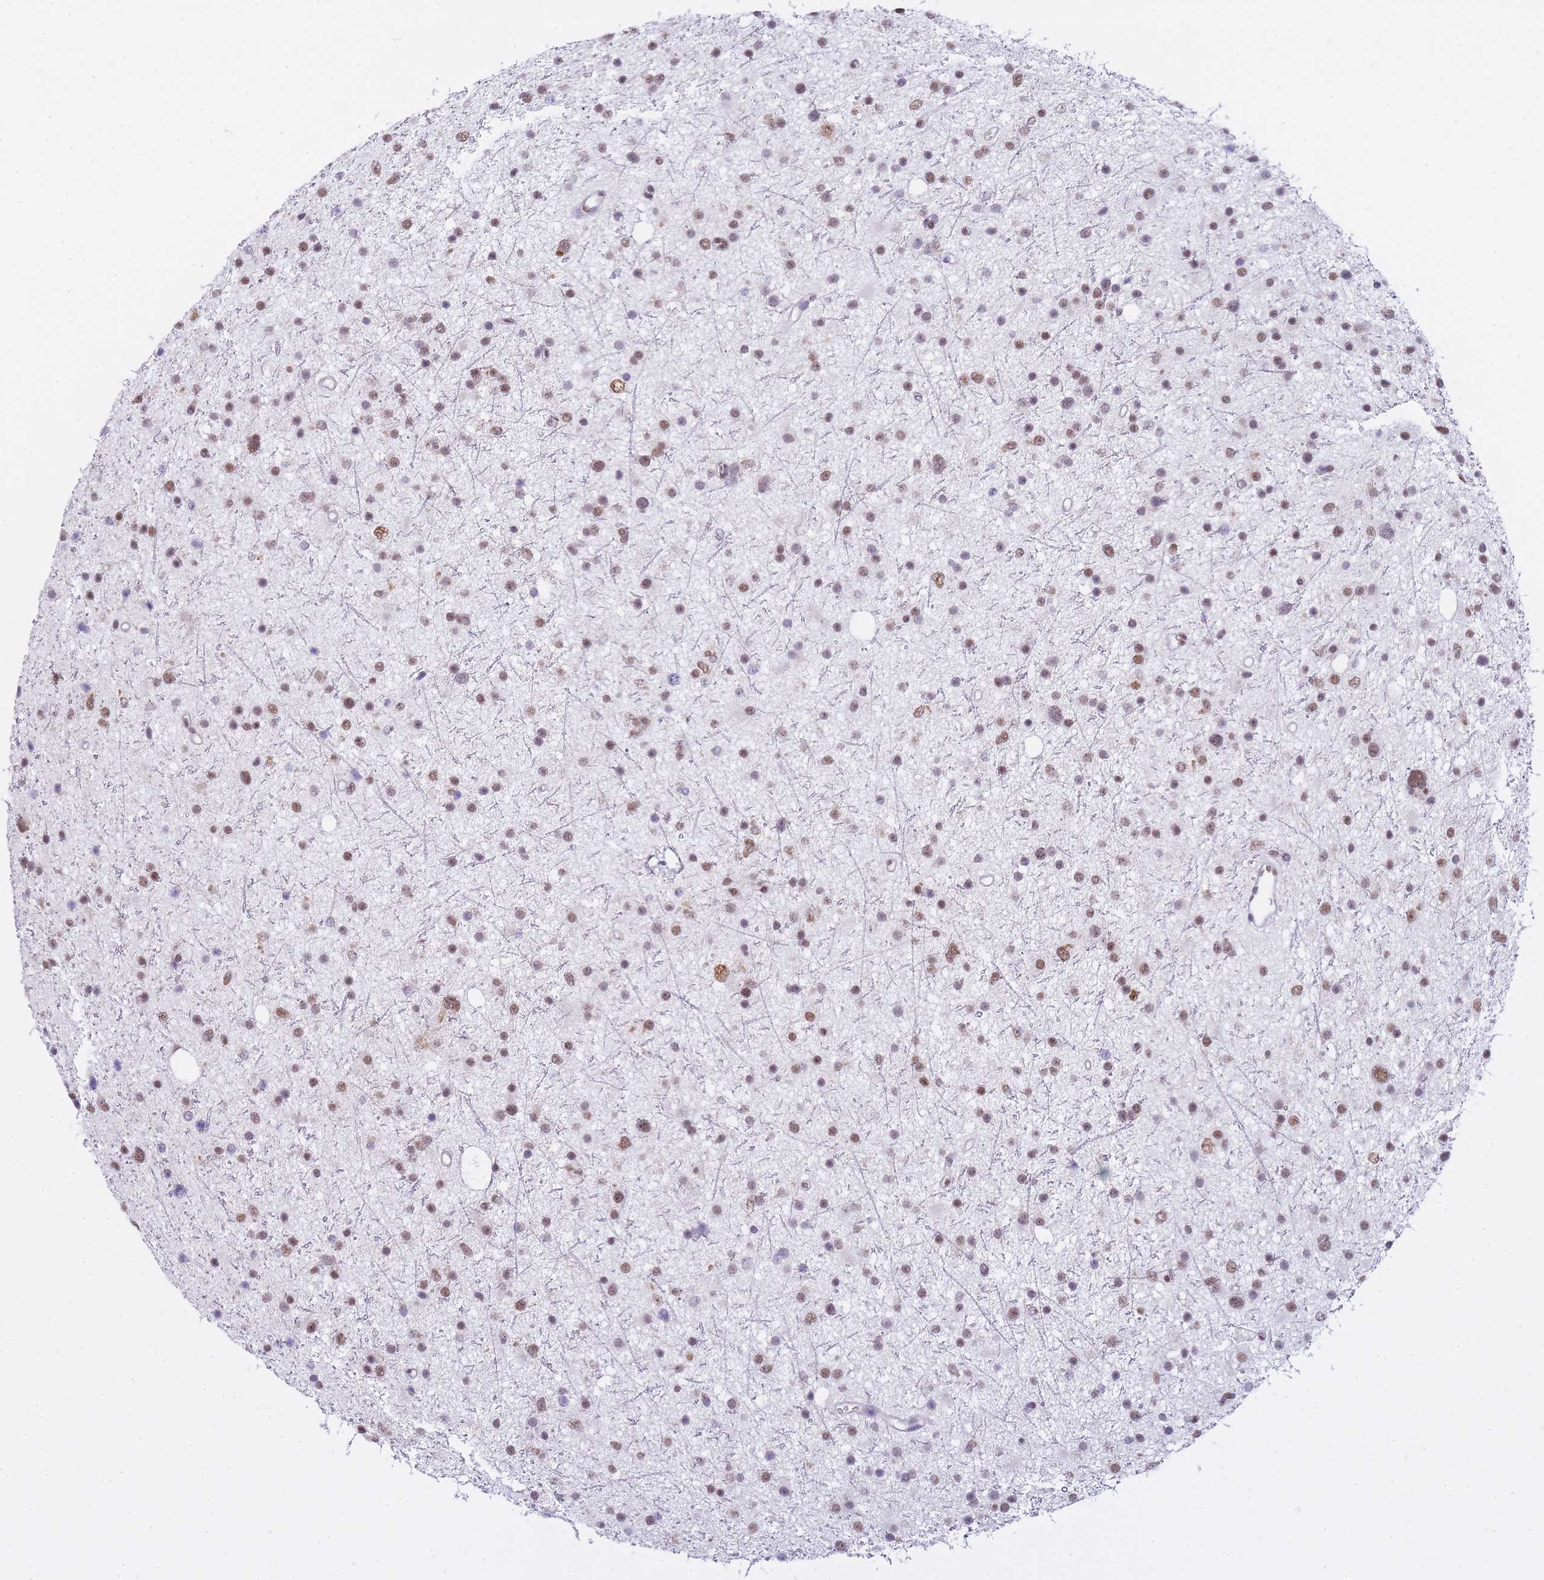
{"staining": {"intensity": "moderate", "quantity": ">75%", "location": "nuclear"}, "tissue": "glioma", "cell_type": "Tumor cells", "image_type": "cancer", "snomed": [{"axis": "morphology", "description": "Glioma, malignant, Low grade"}, {"axis": "topography", "description": "Cerebral cortex"}], "caption": "Malignant glioma (low-grade) was stained to show a protein in brown. There is medium levels of moderate nuclear staining in approximately >75% of tumor cells.", "gene": "FRAT2", "patient": {"sex": "female", "age": 39}}